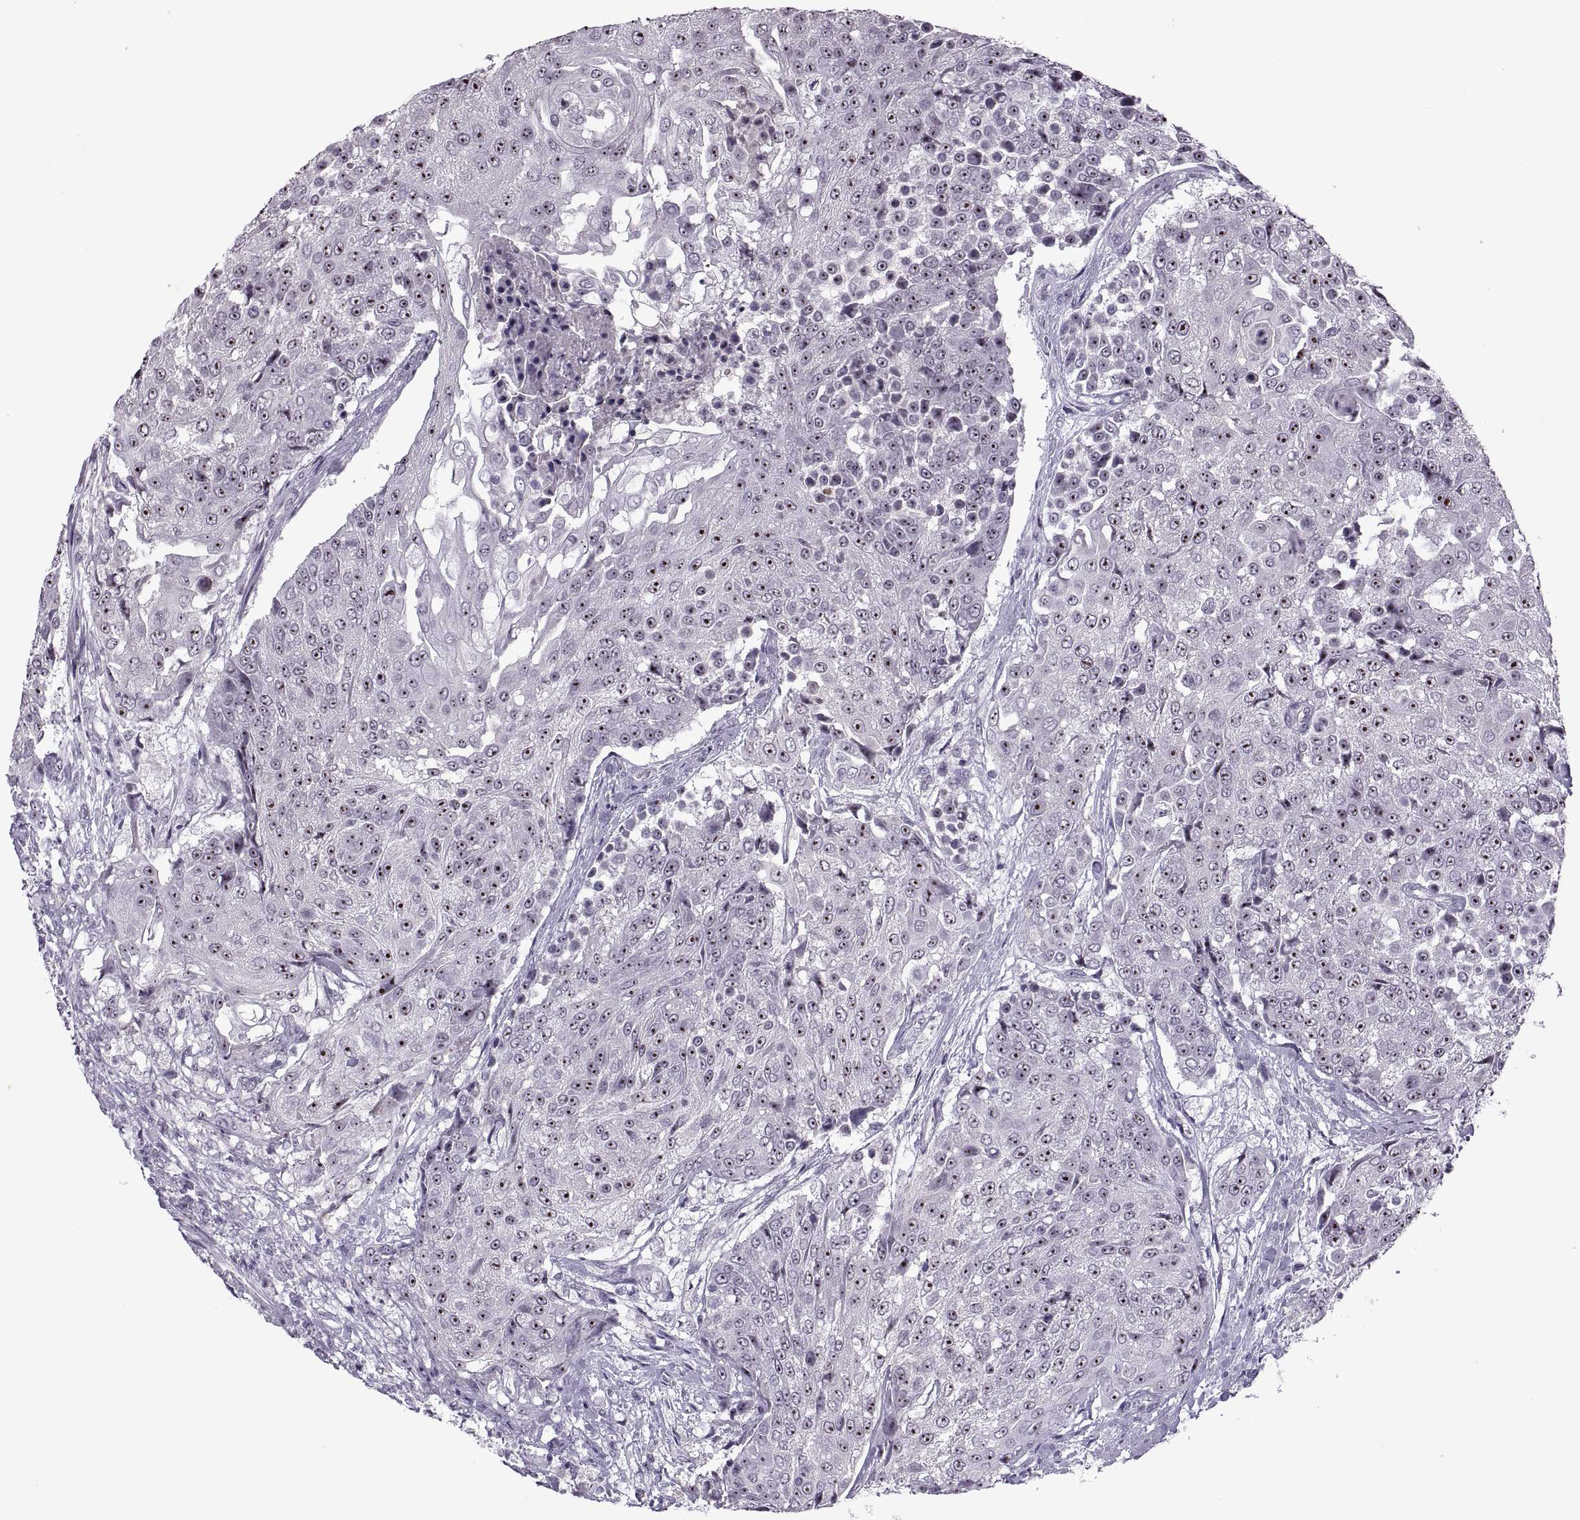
{"staining": {"intensity": "strong", "quantity": ">75%", "location": "nuclear"}, "tissue": "urothelial cancer", "cell_type": "Tumor cells", "image_type": "cancer", "snomed": [{"axis": "morphology", "description": "Urothelial carcinoma, High grade"}, {"axis": "topography", "description": "Urinary bladder"}], "caption": "The image exhibits a brown stain indicating the presence of a protein in the nuclear of tumor cells in high-grade urothelial carcinoma. The protein of interest is stained brown, and the nuclei are stained in blue (DAB IHC with brightfield microscopy, high magnification).", "gene": "SINHCAF", "patient": {"sex": "female", "age": 63}}